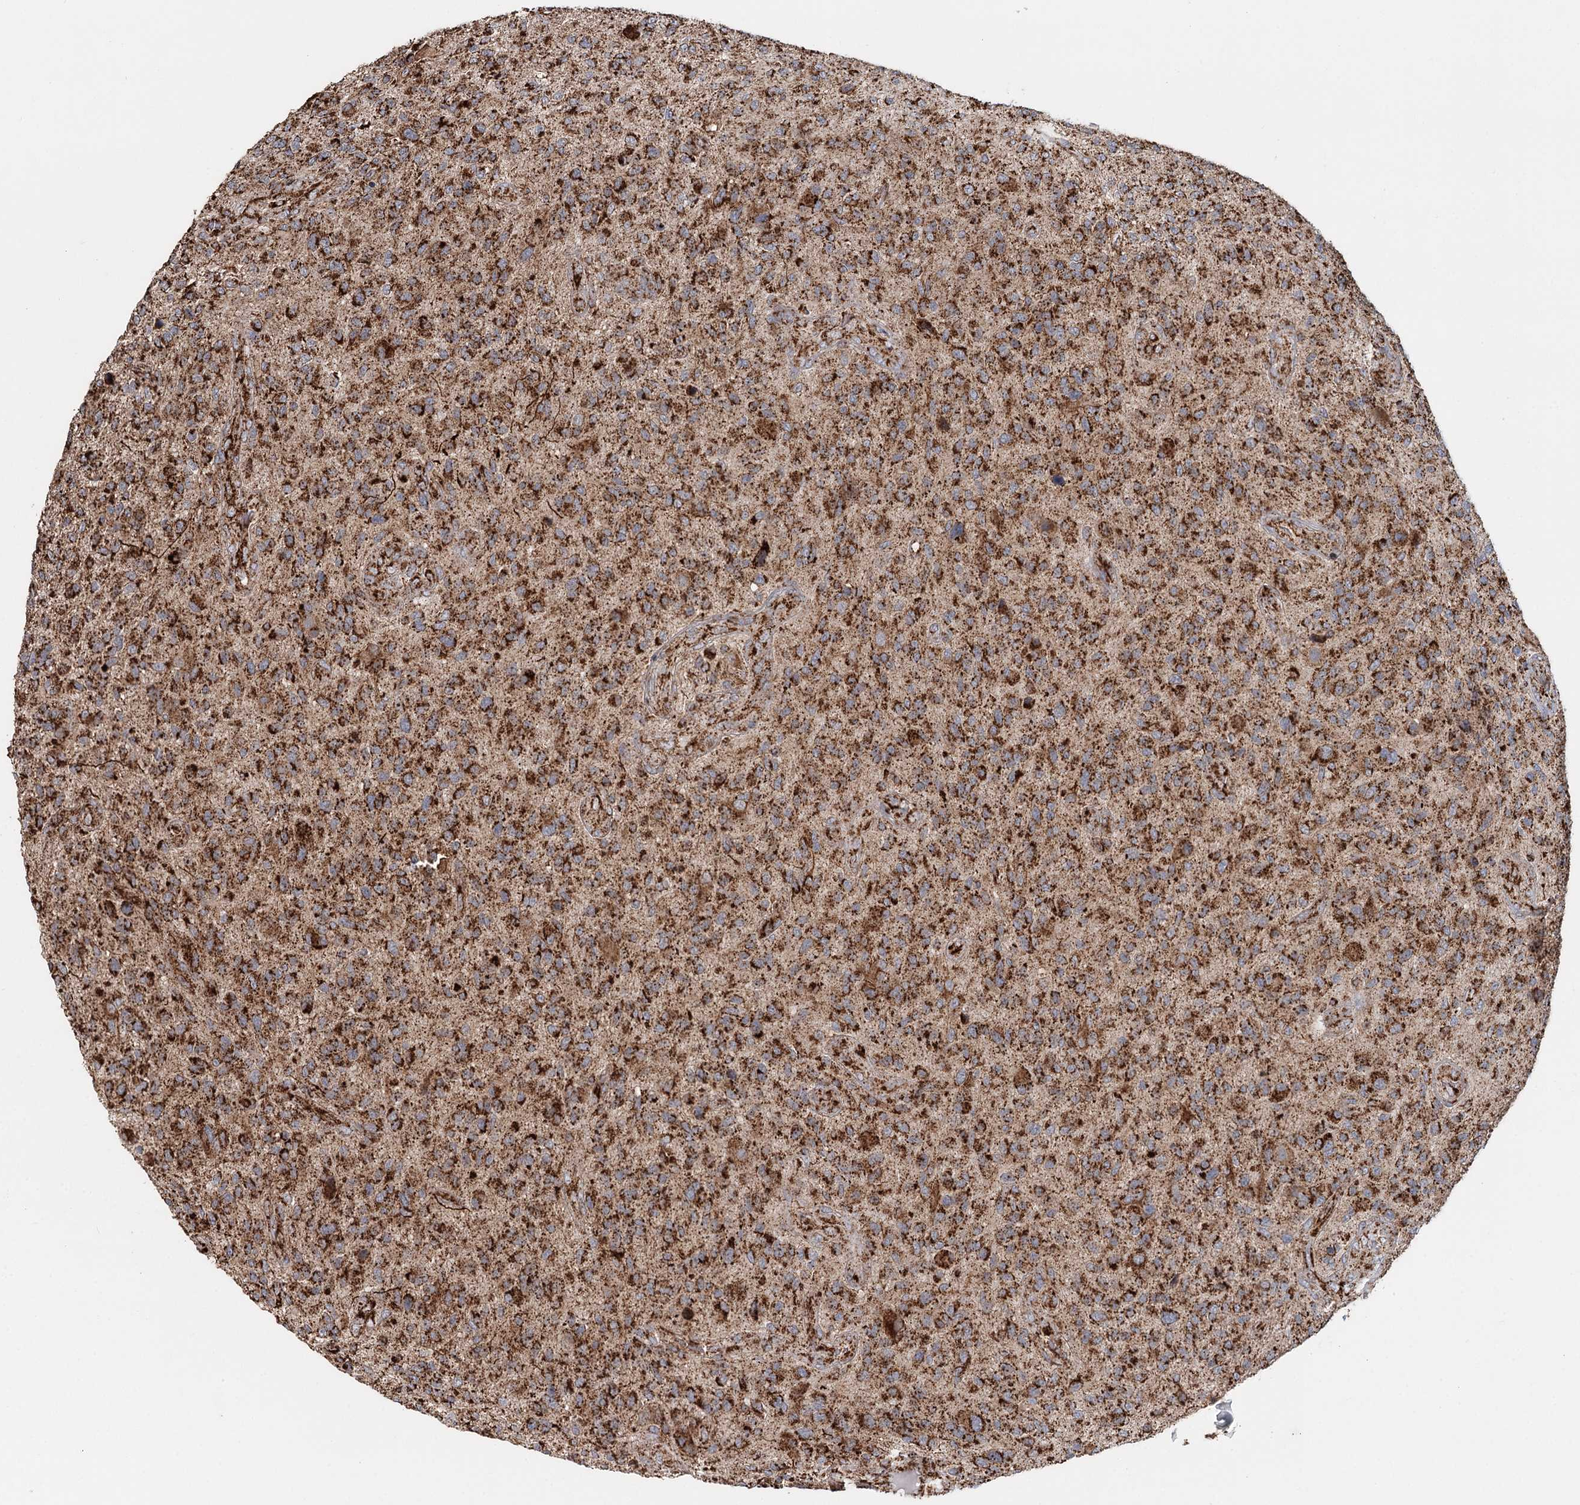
{"staining": {"intensity": "strong", "quantity": ">75%", "location": "cytoplasmic/membranous"}, "tissue": "glioma", "cell_type": "Tumor cells", "image_type": "cancer", "snomed": [{"axis": "morphology", "description": "Glioma, malignant, High grade"}, {"axis": "topography", "description": "Brain"}], "caption": "Malignant glioma (high-grade) stained with a brown dye demonstrates strong cytoplasmic/membranous positive staining in about >75% of tumor cells.", "gene": "APH1A", "patient": {"sex": "male", "age": 47}}